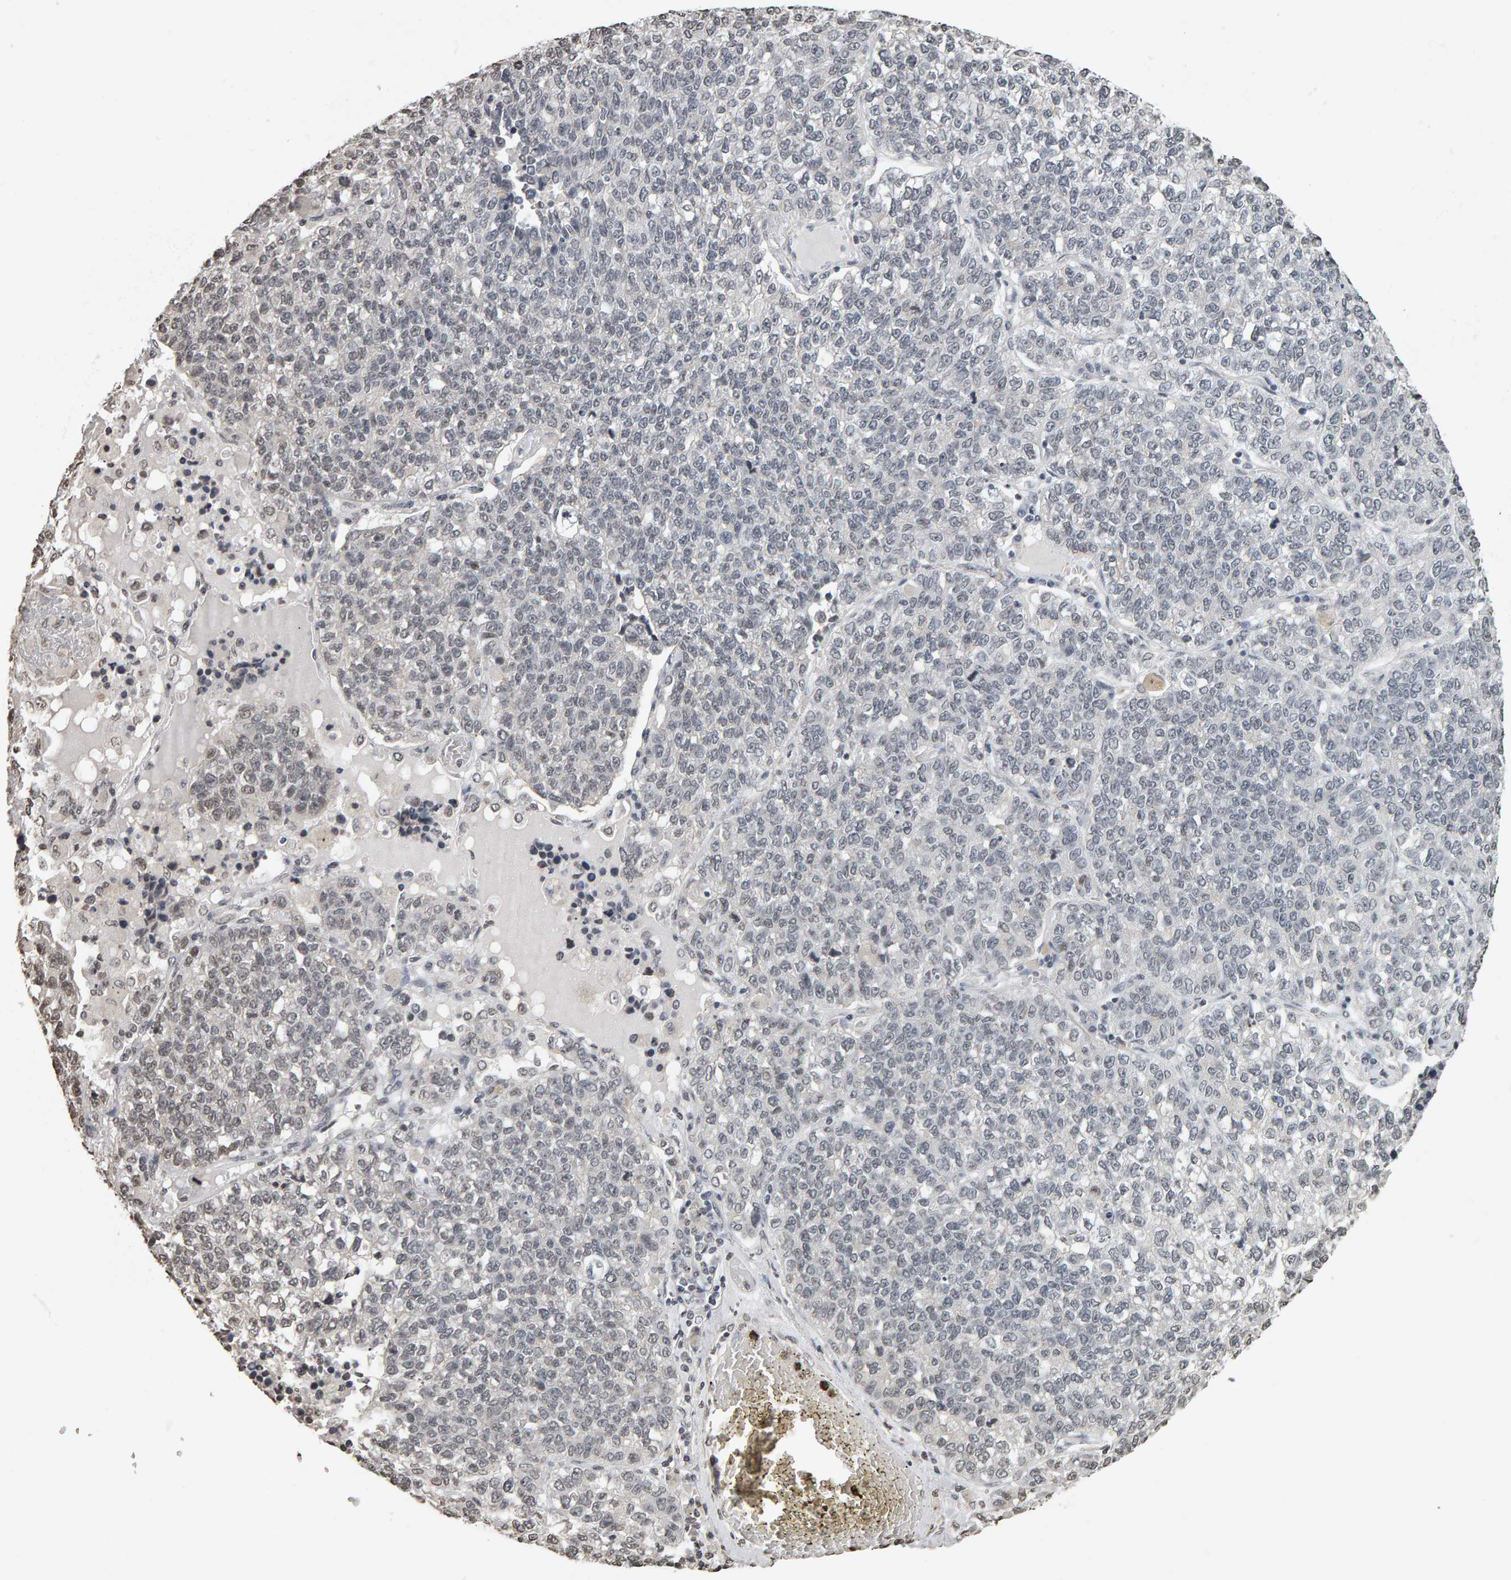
{"staining": {"intensity": "negative", "quantity": "none", "location": "none"}, "tissue": "lung cancer", "cell_type": "Tumor cells", "image_type": "cancer", "snomed": [{"axis": "morphology", "description": "Adenocarcinoma, NOS"}, {"axis": "topography", "description": "Lung"}], "caption": "High magnification brightfield microscopy of lung cancer stained with DAB (3,3'-diaminobenzidine) (brown) and counterstained with hematoxylin (blue): tumor cells show no significant staining.", "gene": "AFF4", "patient": {"sex": "male", "age": 49}}